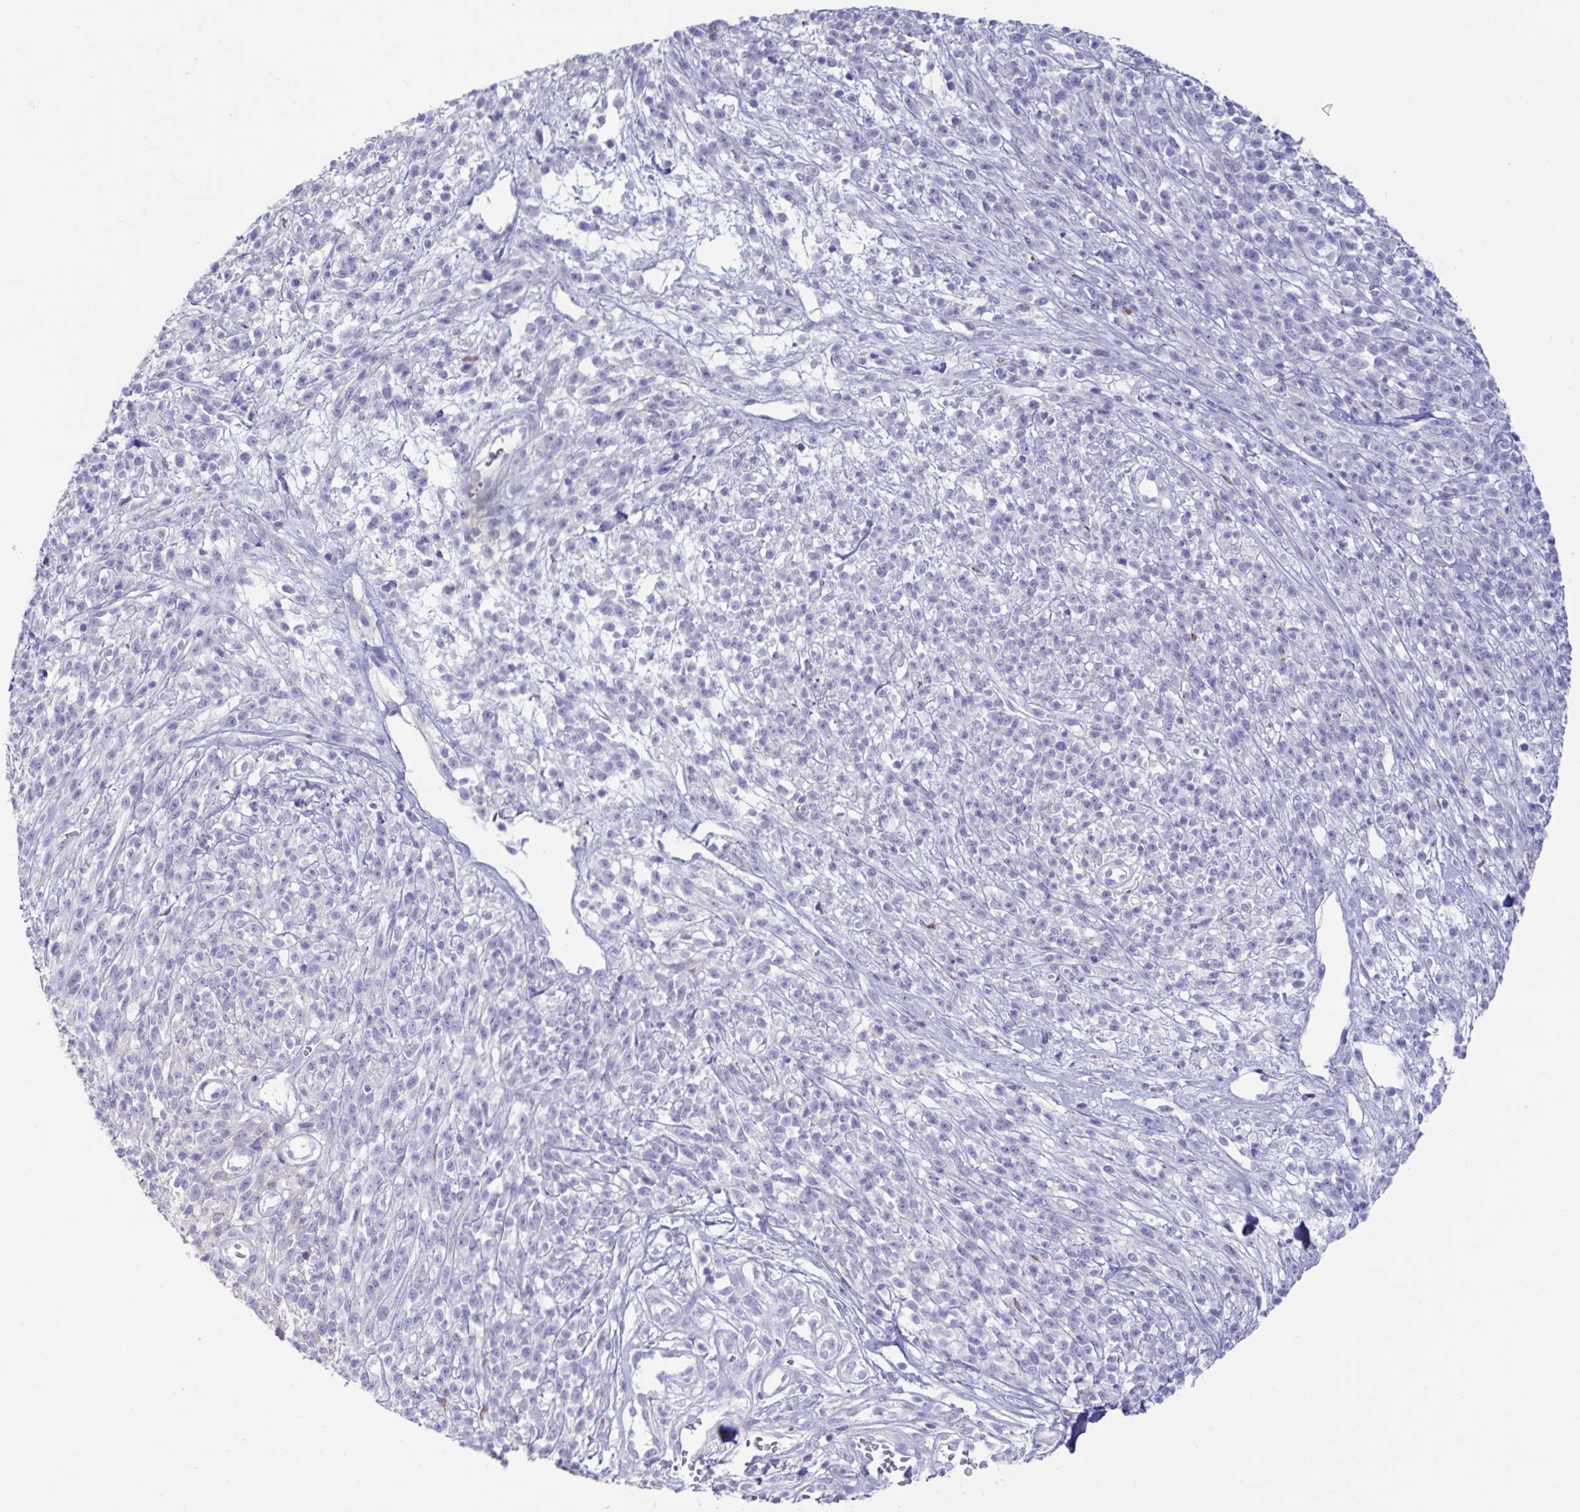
{"staining": {"intensity": "negative", "quantity": "none", "location": "none"}, "tissue": "melanoma", "cell_type": "Tumor cells", "image_type": "cancer", "snomed": [{"axis": "morphology", "description": "Malignant melanoma, NOS"}, {"axis": "topography", "description": "Skin"}, {"axis": "topography", "description": "Skin of trunk"}], "caption": "Immunohistochemistry micrograph of human melanoma stained for a protein (brown), which shows no positivity in tumor cells.", "gene": "TNNC1", "patient": {"sex": "male", "age": 74}}